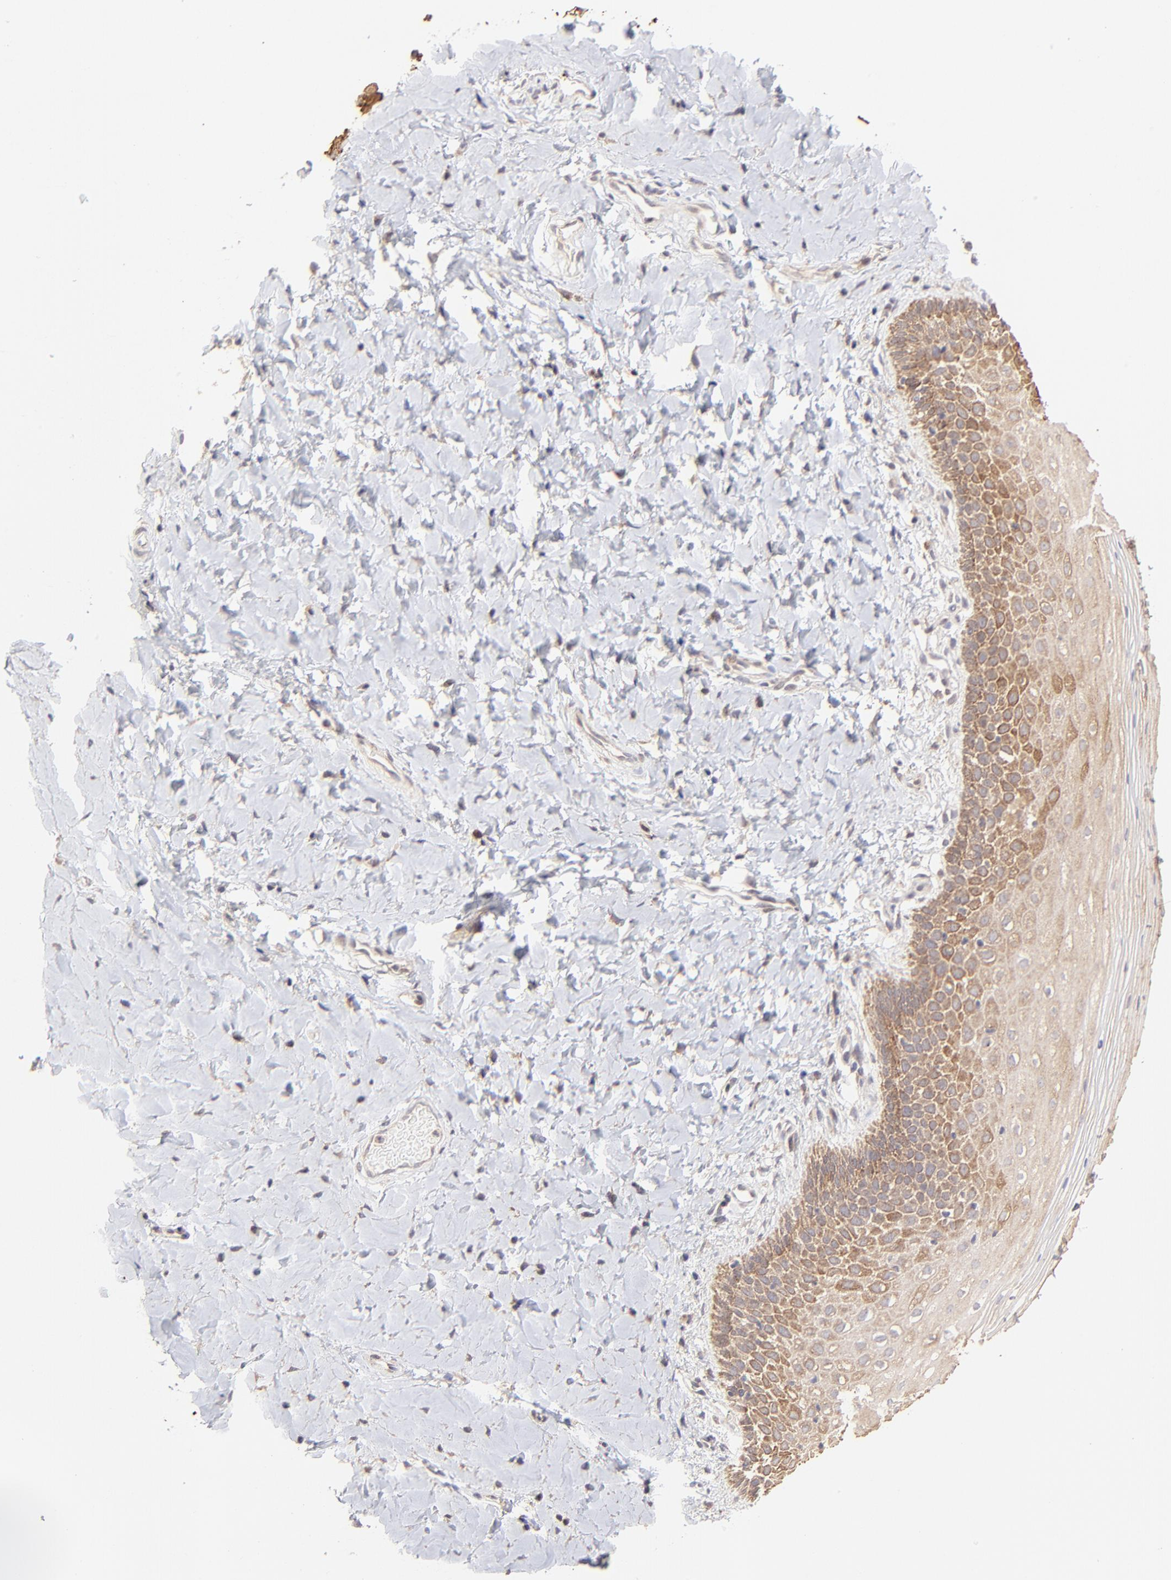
{"staining": {"intensity": "strong", "quantity": ">75%", "location": "cytoplasmic/membranous"}, "tissue": "vagina", "cell_type": "Squamous epithelial cells", "image_type": "normal", "snomed": [{"axis": "morphology", "description": "Normal tissue, NOS"}, {"axis": "topography", "description": "Vagina"}], "caption": "Vagina stained with a brown dye demonstrates strong cytoplasmic/membranous positive expression in approximately >75% of squamous epithelial cells.", "gene": "TNRC6B", "patient": {"sex": "female", "age": 55}}